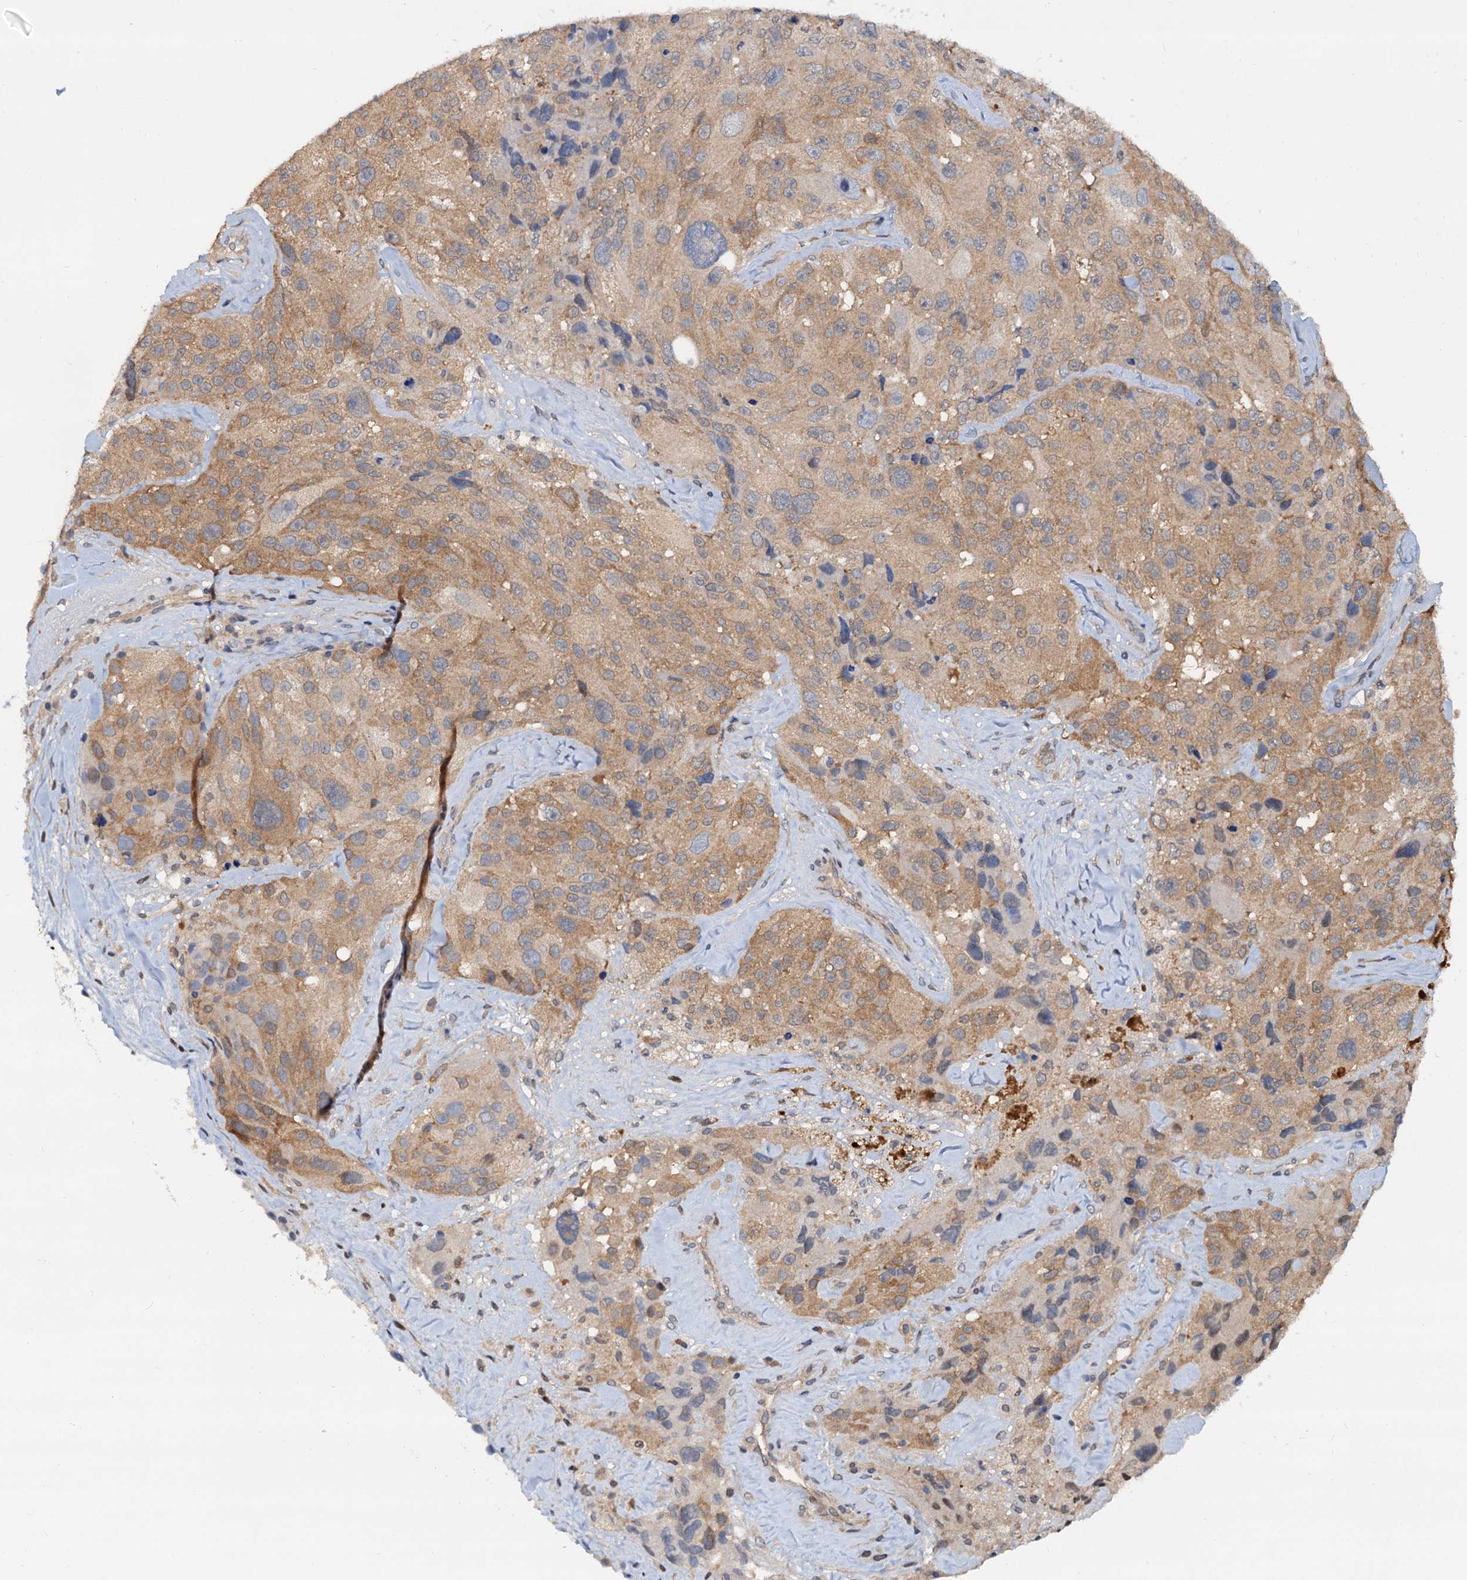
{"staining": {"intensity": "moderate", "quantity": ">75%", "location": "cytoplasmic/membranous"}, "tissue": "melanoma", "cell_type": "Tumor cells", "image_type": "cancer", "snomed": [{"axis": "morphology", "description": "Malignant melanoma, Metastatic site"}, {"axis": "topography", "description": "Lymph node"}], "caption": "Protein expression analysis of human melanoma reveals moderate cytoplasmic/membranous expression in approximately >75% of tumor cells.", "gene": "PTGES3", "patient": {"sex": "male", "age": 62}}